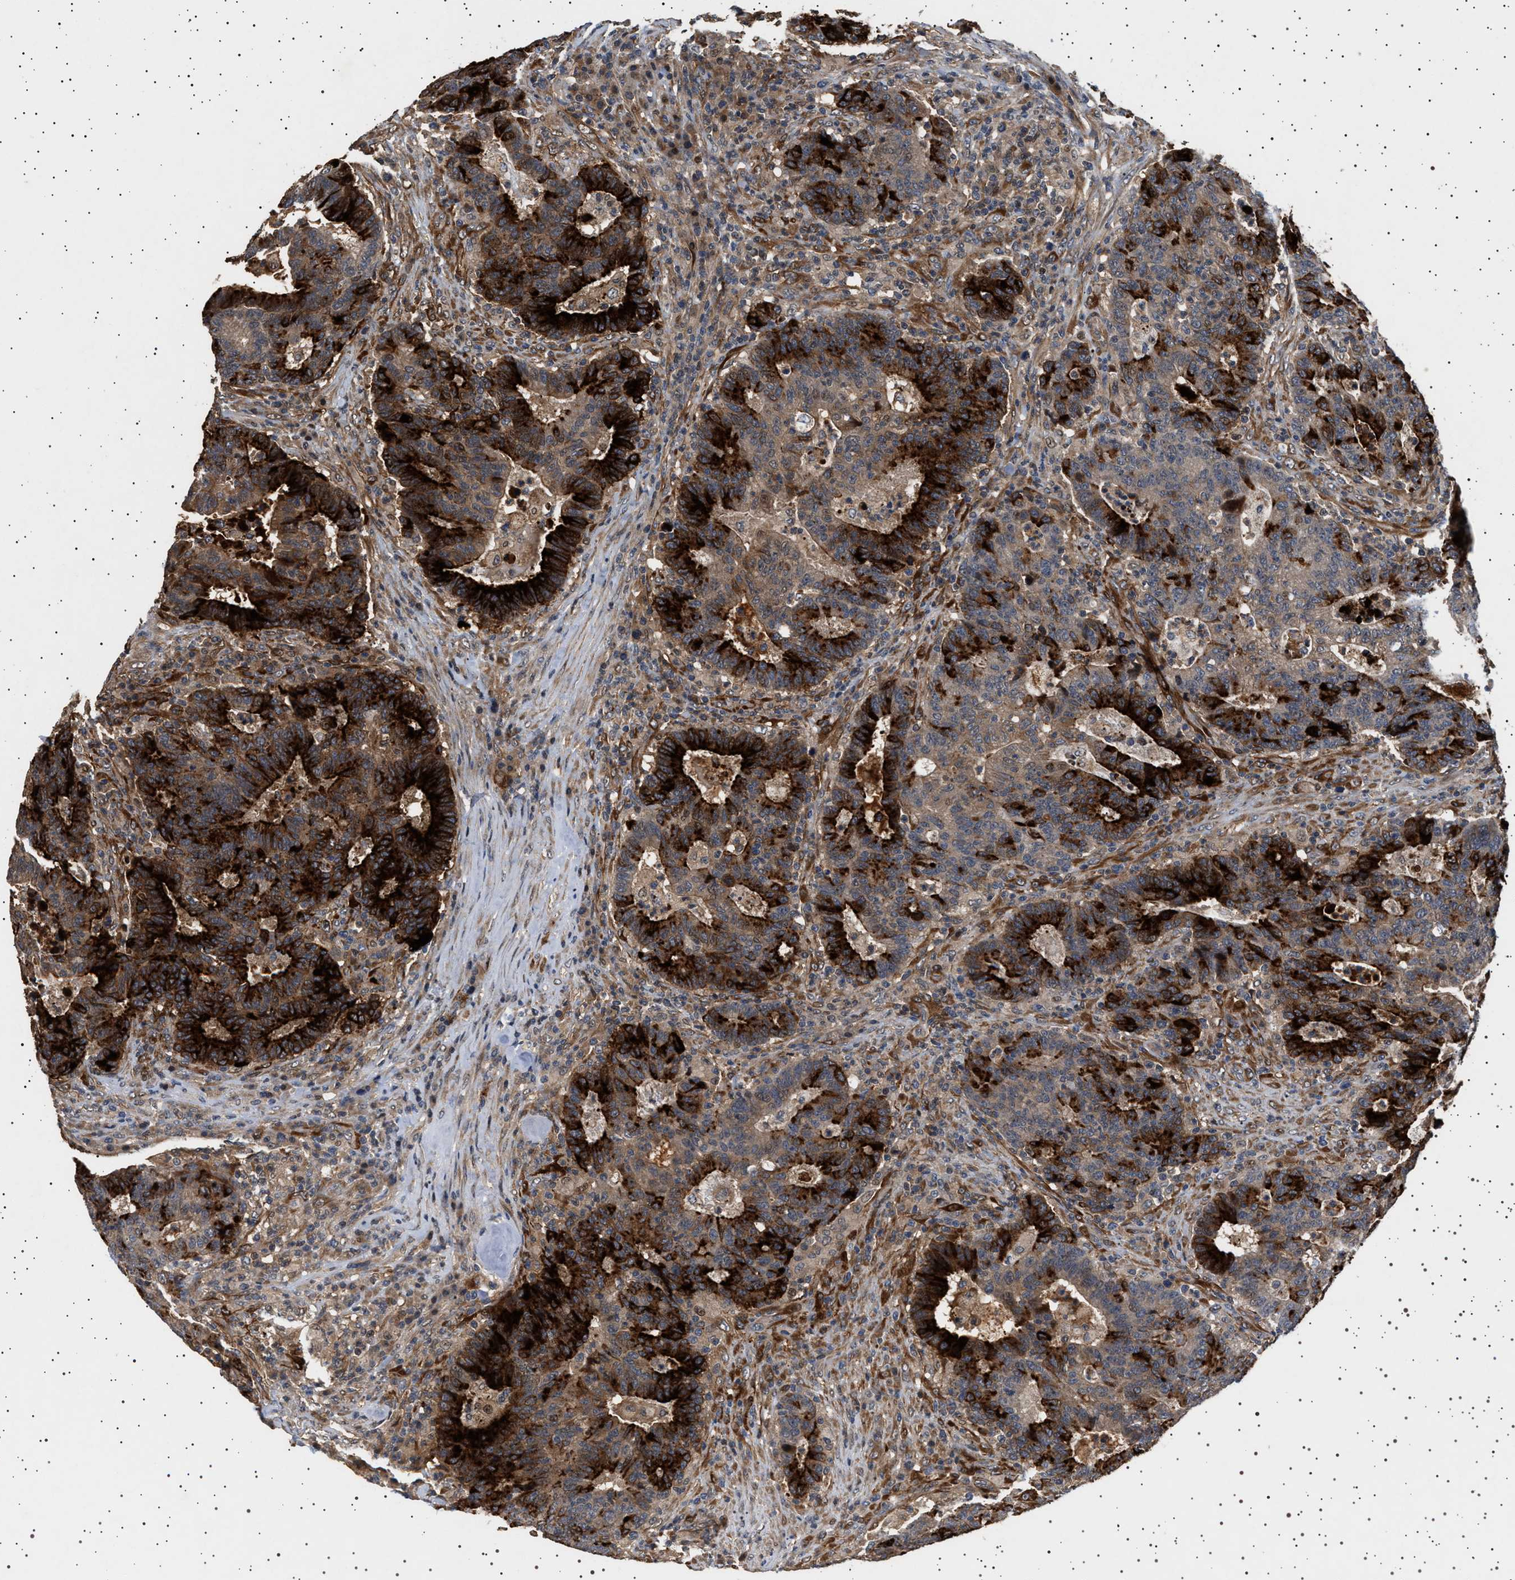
{"staining": {"intensity": "strong", "quantity": ">75%", "location": "cytoplasmic/membranous"}, "tissue": "colorectal cancer", "cell_type": "Tumor cells", "image_type": "cancer", "snomed": [{"axis": "morphology", "description": "Adenocarcinoma, NOS"}, {"axis": "topography", "description": "Colon"}], "caption": "A brown stain labels strong cytoplasmic/membranous positivity of a protein in colorectal adenocarcinoma tumor cells.", "gene": "GUCY1B1", "patient": {"sex": "female", "age": 75}}